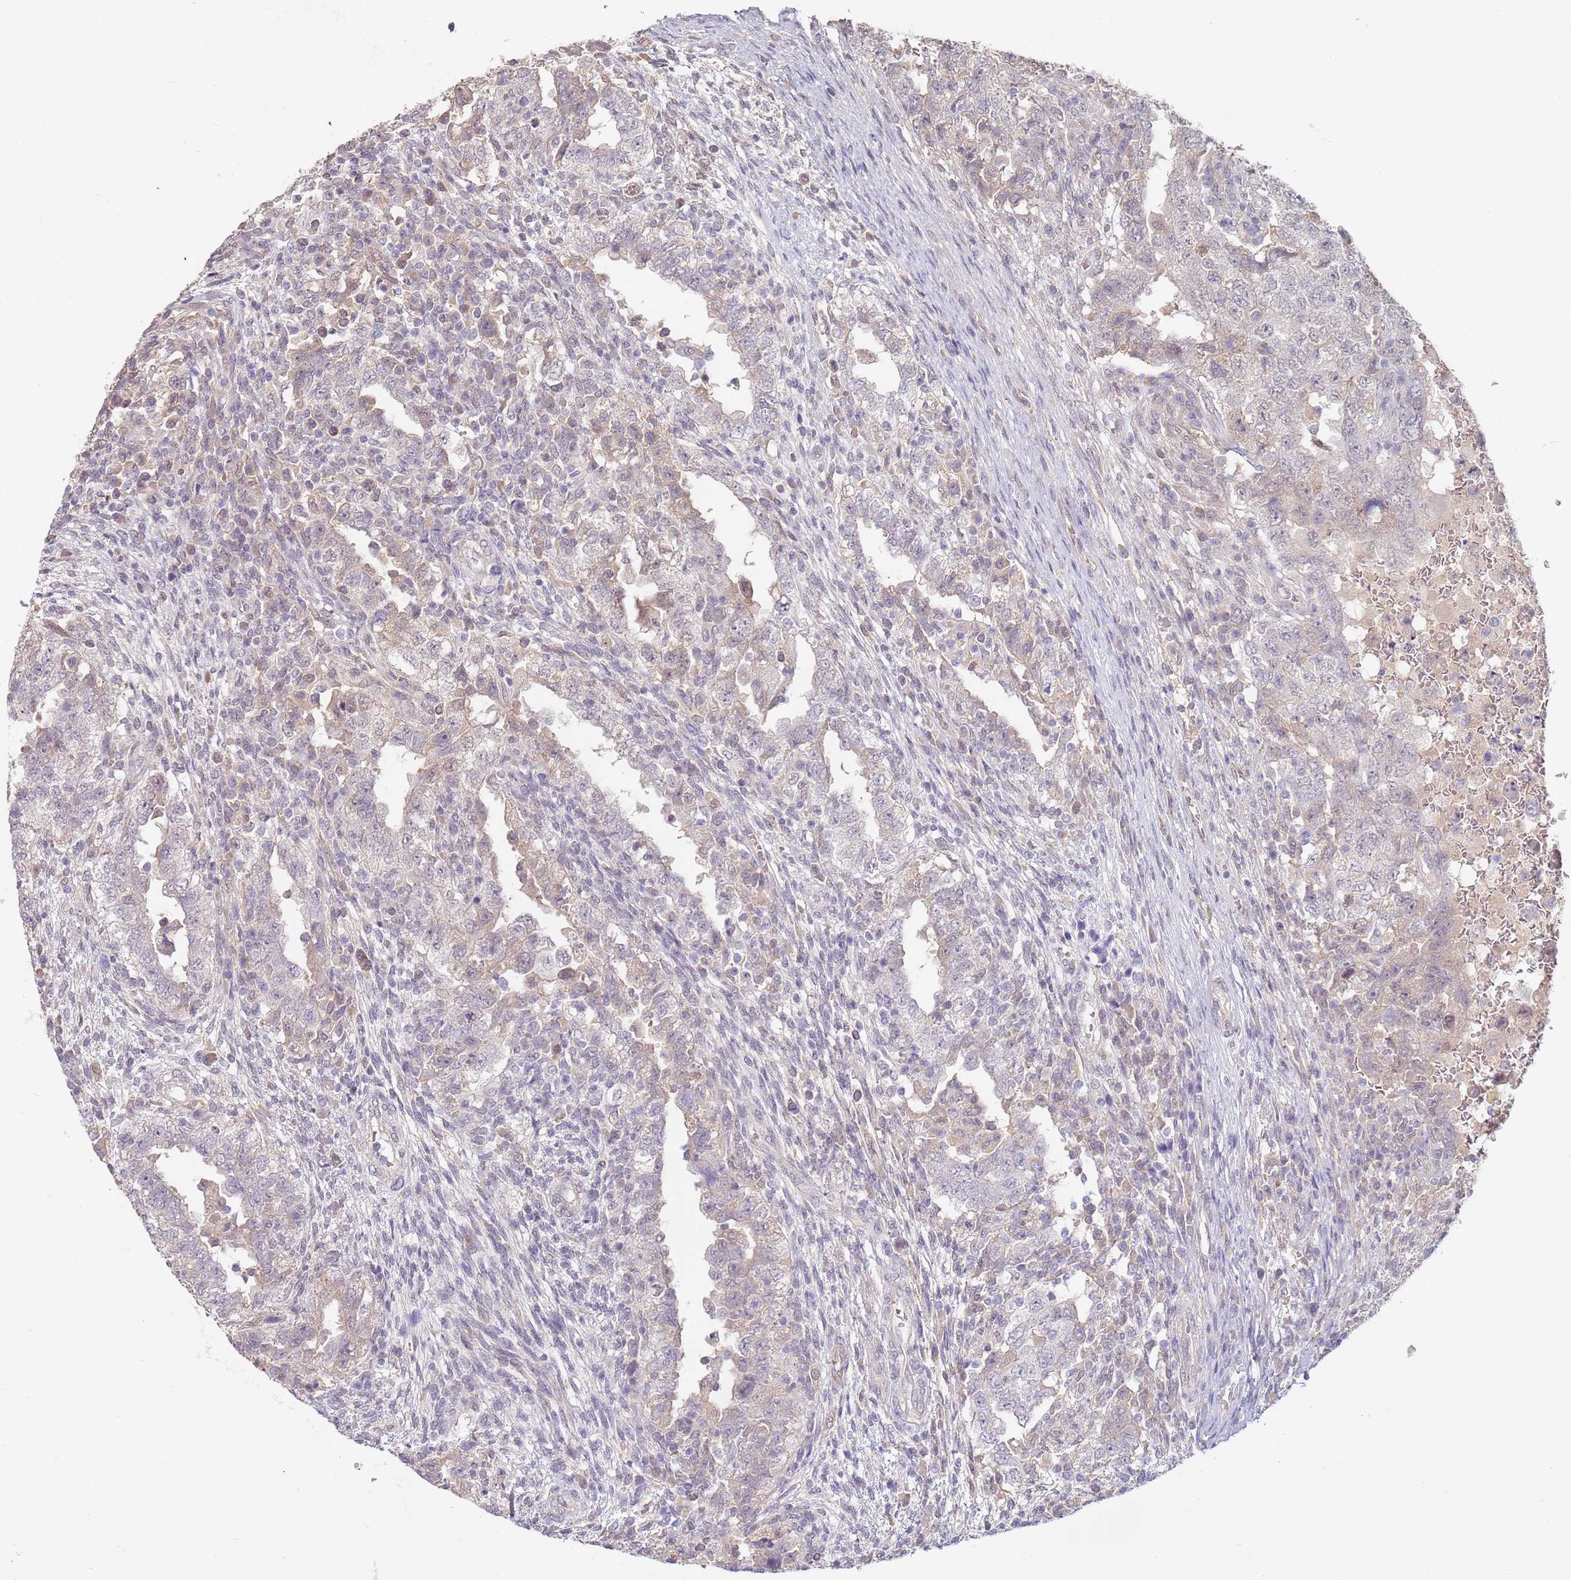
{"staining": {"intensity": "negative", "quantity": "none", "location": "none"}, "tissue": "testis cancer", "cell_type": "Tumor cells", "image_type": "cancer", "snomed": [{"axis": "morphology", "description": "Carcinoma, Embryonal, NOS"}, {"axis": "topography", "description": "Testis"}], "caption": "Immunohistochemistry image of neoplastic tissue: human testis cancer stained with DAB reveals no significant protein positivity in tumor cells.", "gene": "WDR93", "patient": {"sex": "male", "age": 26}}